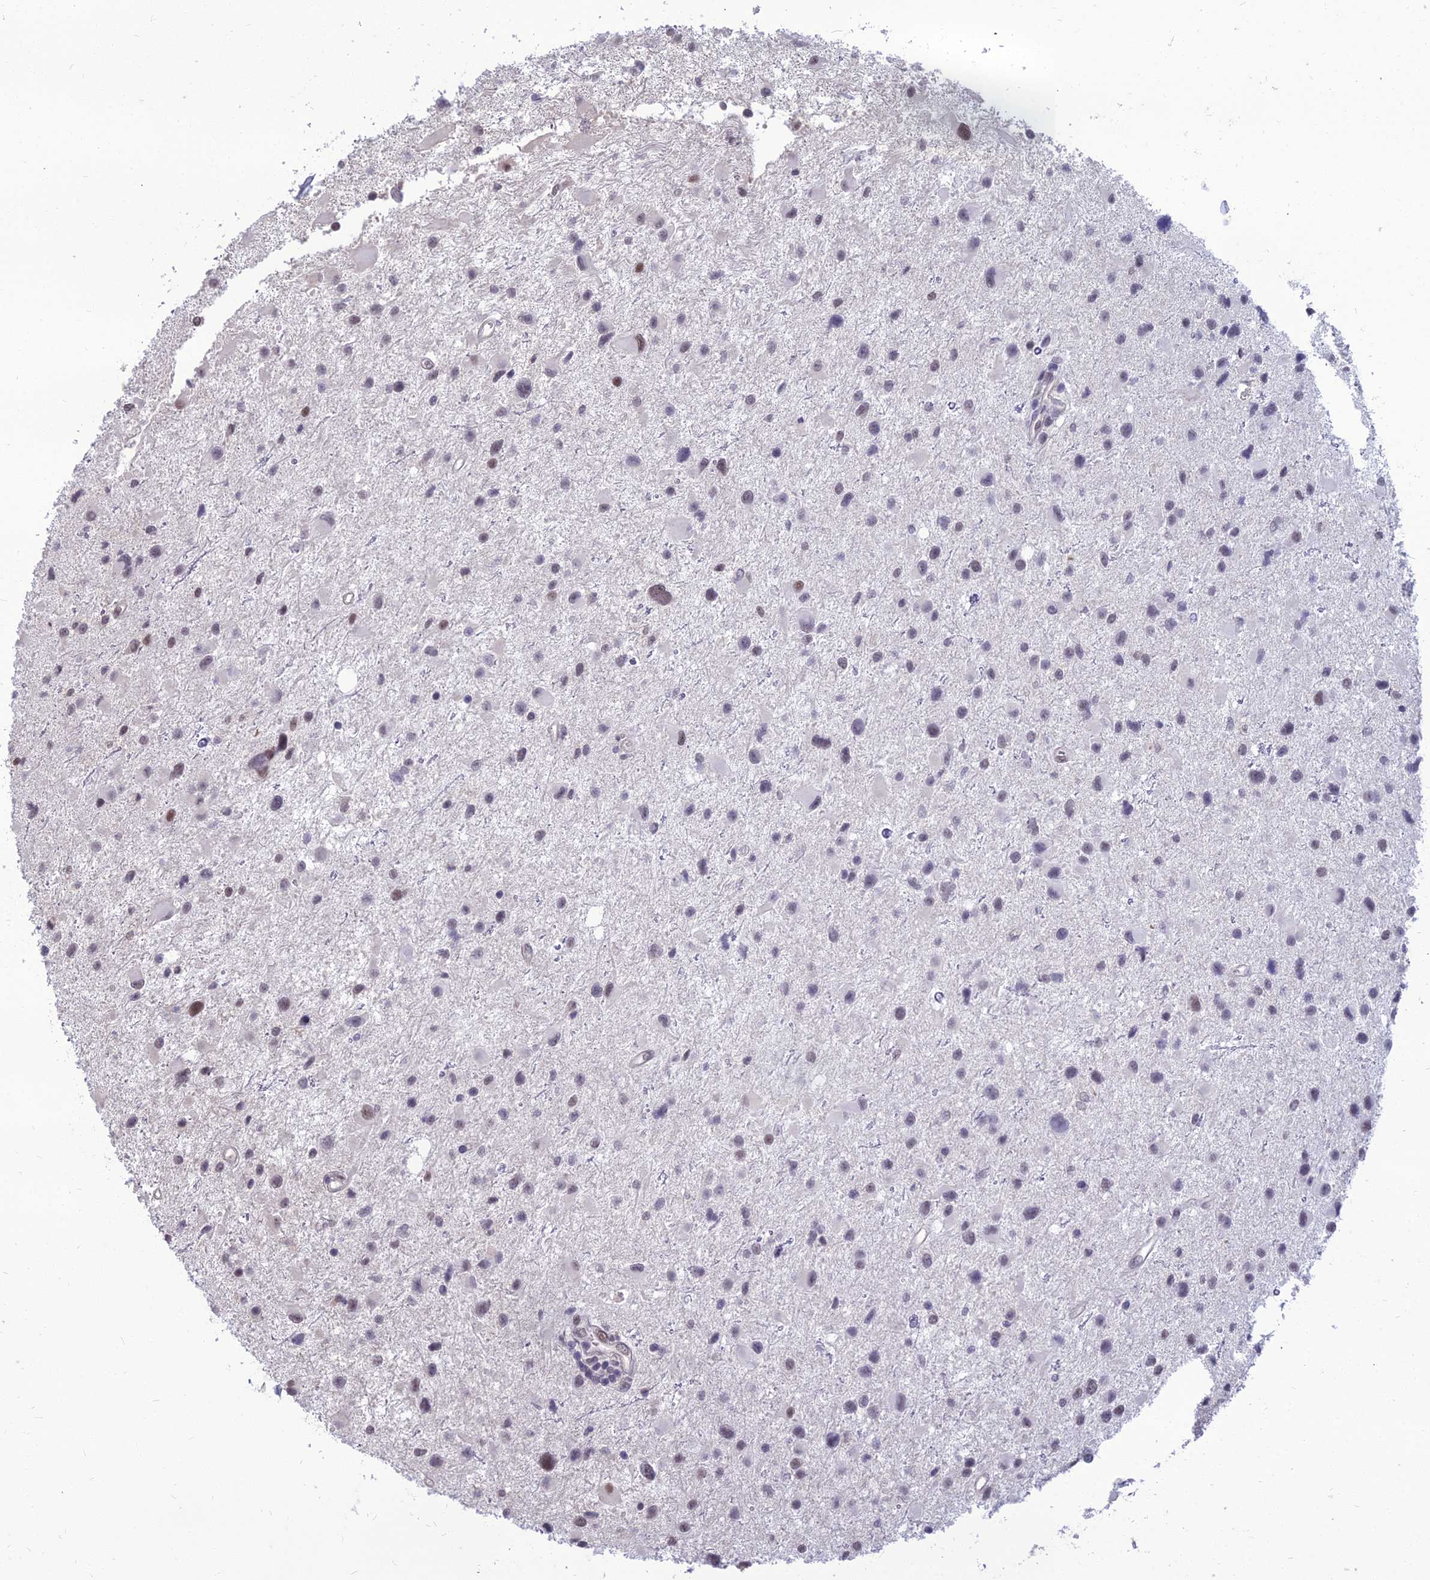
{"staining": {"intensity": "weak", "quantity": "<25%", "location": "nuclear"}, "tissue": "glioma", "cell_type": "Tumor cells", "image_type": "cancer", "snomed": [{"axis": "morphology", "description": "Glioma, malignant, Low grade"}, {"axis": "topography", "description": "Brain"}], "caption": "Glioma was stained to show a protein in brown. There is no significant staining in tumor cells. (DAB (3,3'-diaminobenzidine) IHC with hematoxylin counter stain).", "gene": "SRSF7", "patient": {"sex": "female", "age": 32}}